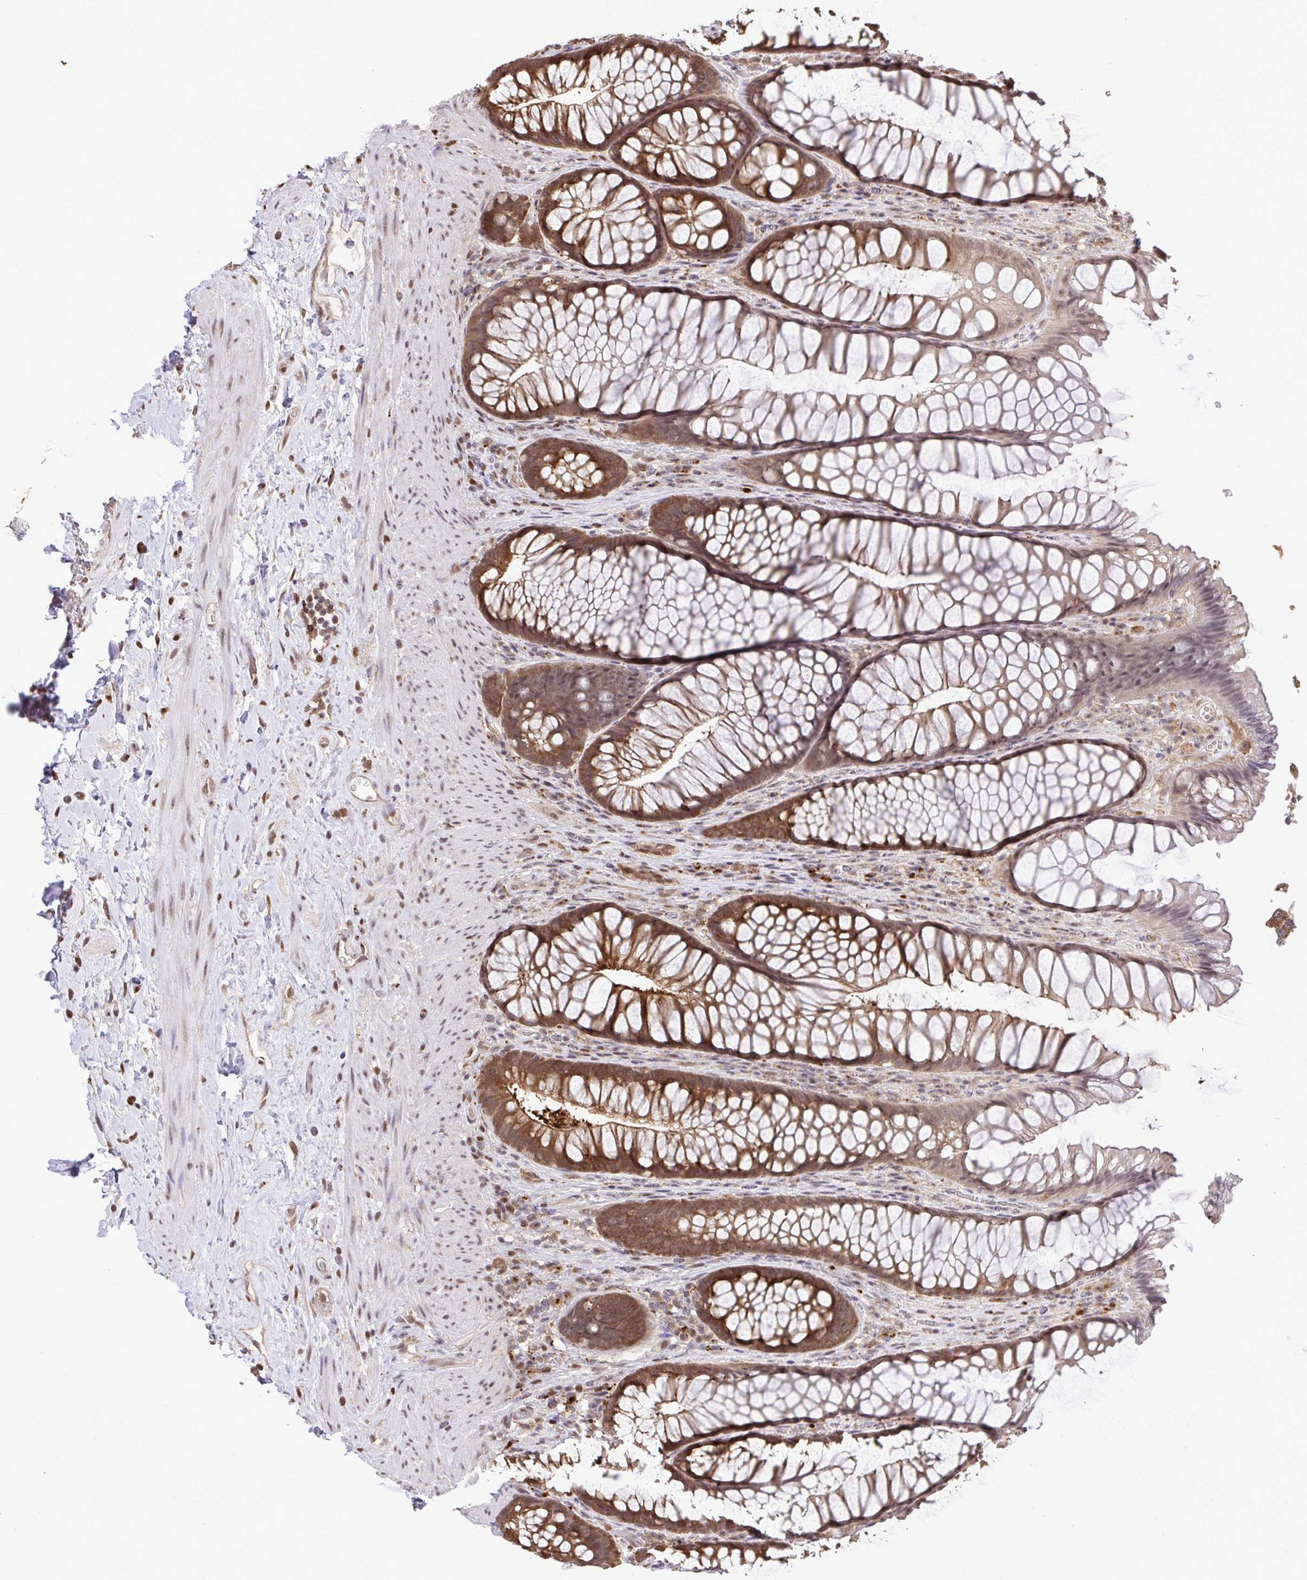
{"staining": {"intensity": "moderate", "quantity": ">75%", "location": "cytoplasmic/membranous"}, "tissue": "rectum", "cell_type": "Glandular cells", "image_type": "normal", "snomed": [{"axis": "morphology", "description": "Normal tissue, NOS"}, {"axis": "topography", "description": "Rectum"}], "caption": "A high-resolution histopathology image shows immunohistochemistry (IHC) staining of normal rectum, which reveals moderate cytoplasmic/membranous expression in approximately >75% of glandular cells. (IHC, brightfield microscopy, high magnification).", "gene": "C12orf57", "patient": {"sex": "male", "age": 53}}